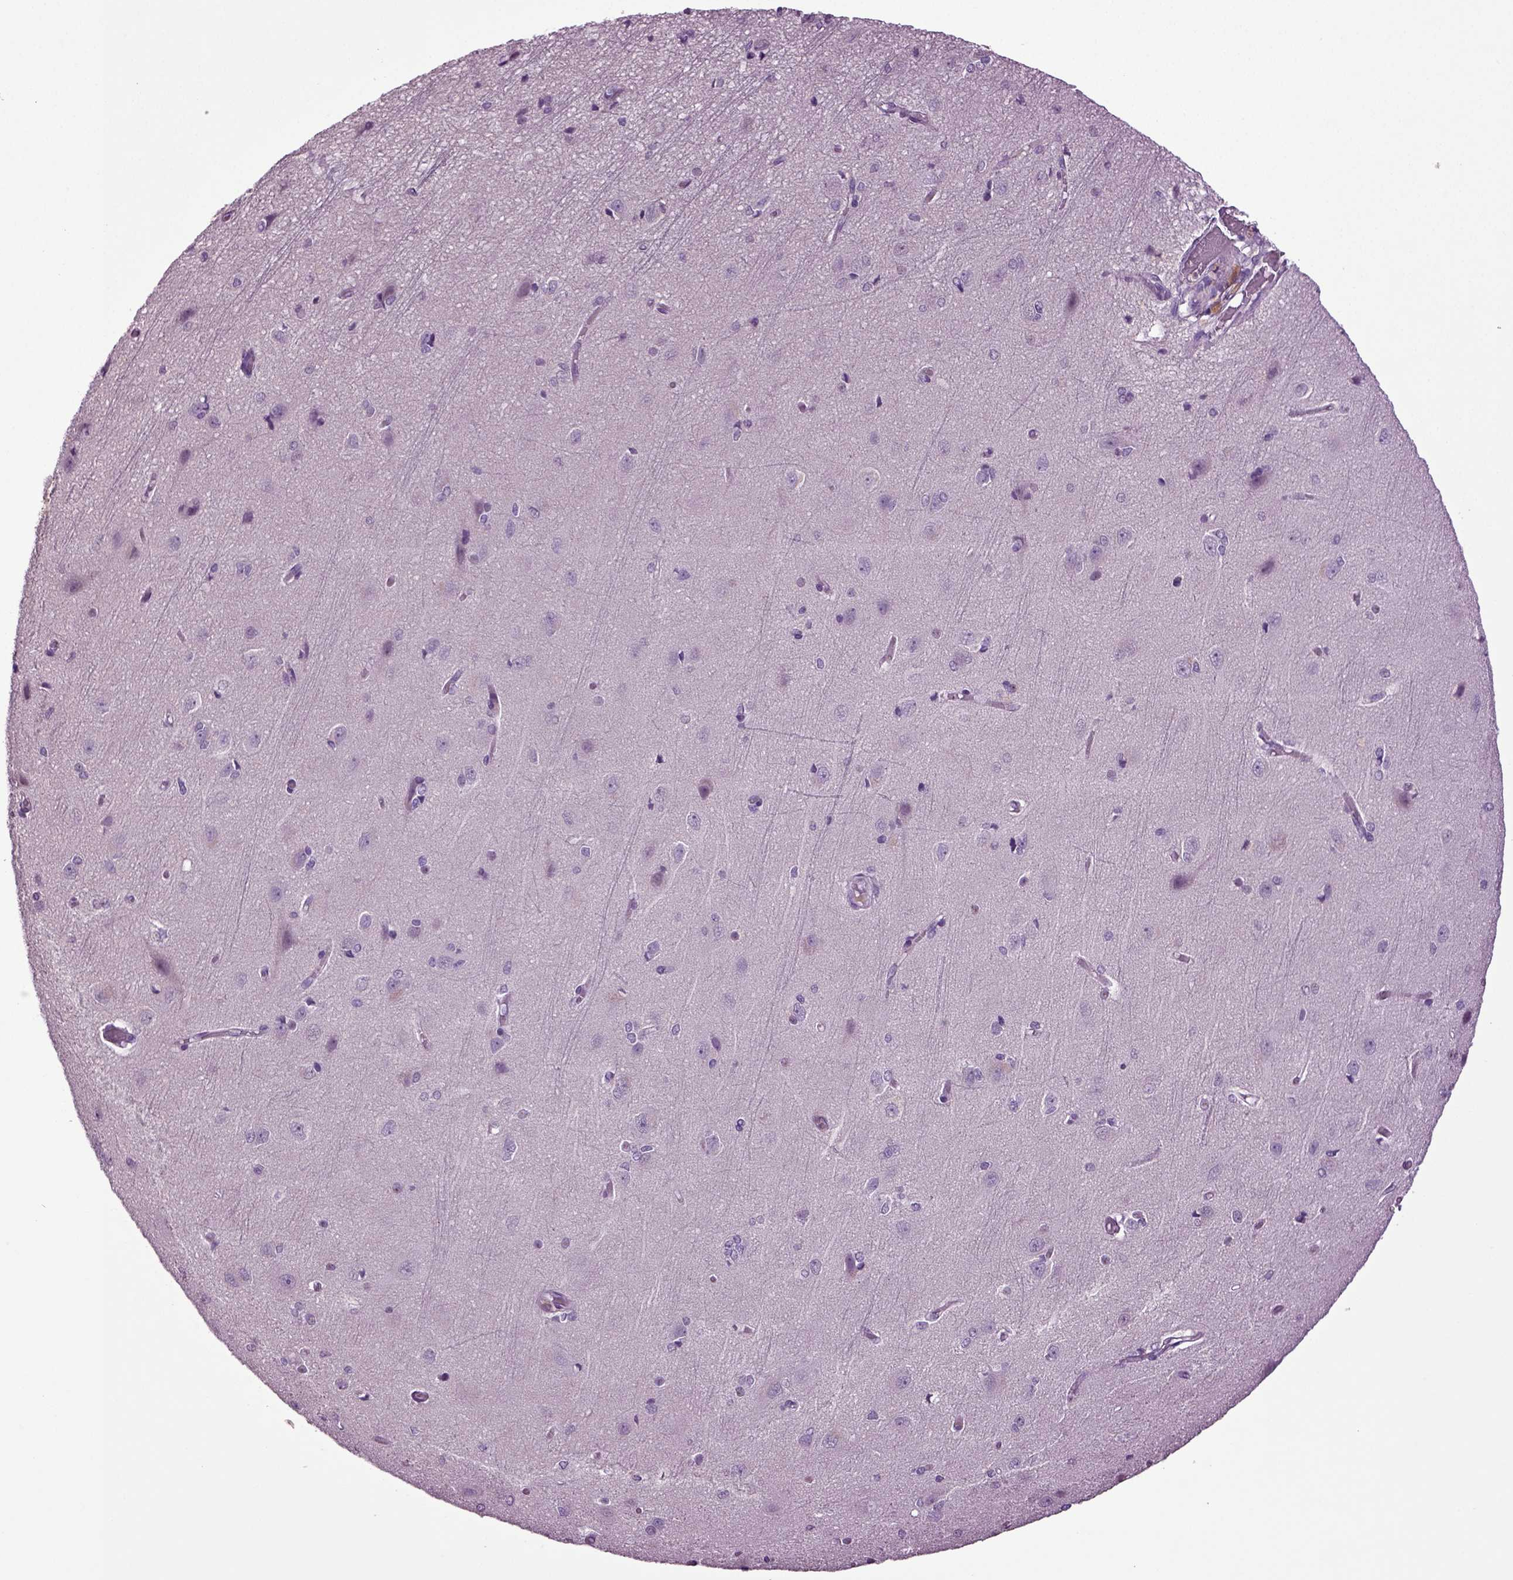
{"staining": {"intensity": "negative", "quantity": "none", "location": "none"}, "tissue": "cerebral cortex", "cell_type": "Endothelial cells", "image_type": "normal", "snomed": [{"axis": "morphology", "description": "Normal tissue, NOS"}, {"axis": "topography", "description": "Cerebral cortex"}], "caption": "A micrograph of cerebral cortex stained for a protein reveals no brown staining in endothelial cells. (Immunohistochemistry, brightfield microscopy, high magnification).", "gene": "FGF11", "patient": {"sex": "male", "age": 37}}